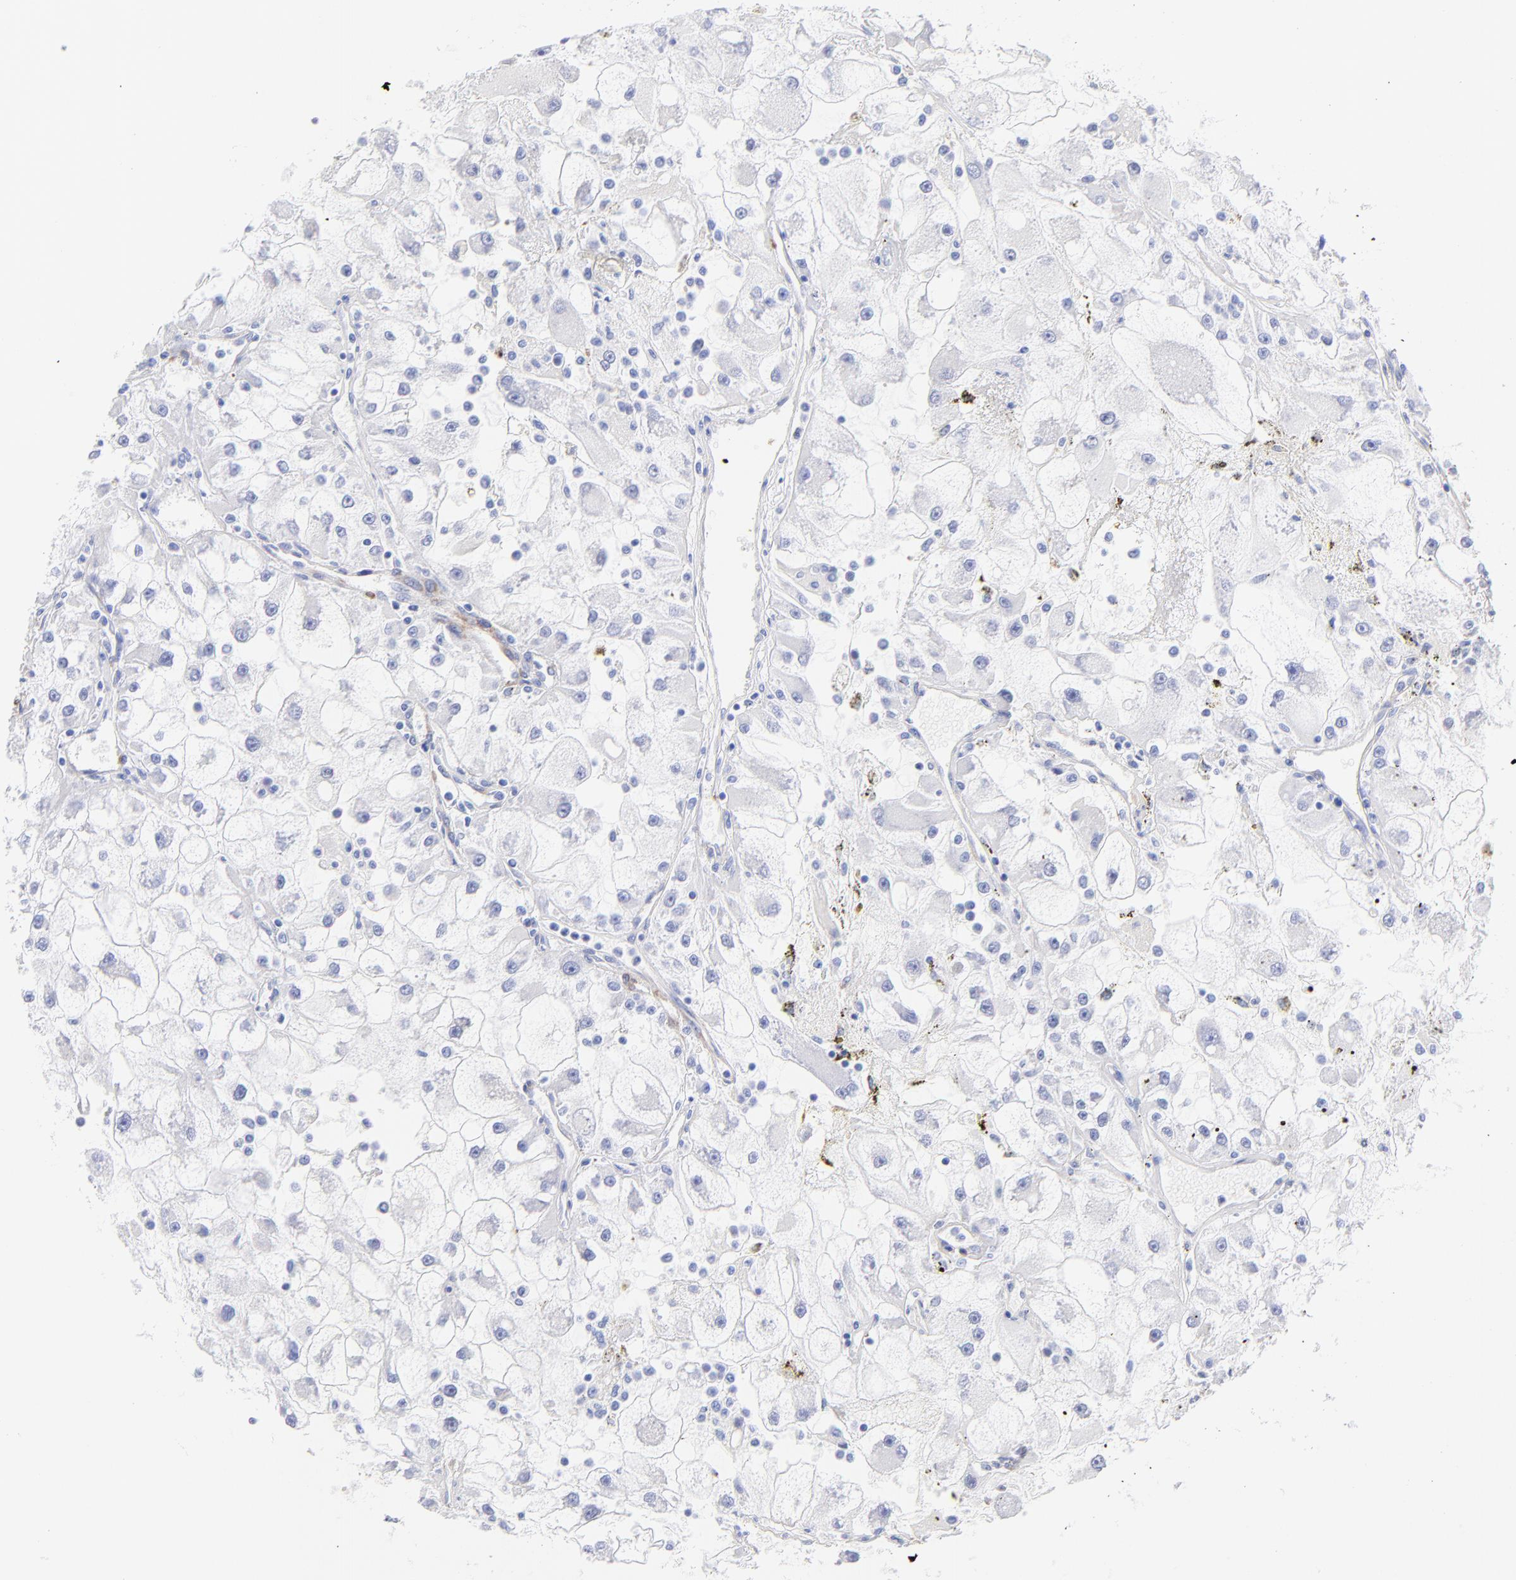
{"staining": {"intensity": "negative", "quantity": "none", "location": "none"}, "tissue": "renal cancer", "cell_type": "Tumor cells", "image_type": "cancer", "snomed": [{"axis": "morphology", "description": "Adenocarcinoma, NOS"}, {"axis": "topography", "description": "Kidney"}], "caption": "A histopathology image of human adenocarcinoma (renal) is negative for staining in tumor cells. (Stains: DAB IHC with hematoxylin counter stain, Microscopy: brightfield microscopy at high magnification).", "gene": "C1QTNF6", "patient": {"sex": "female", "age": 73}}